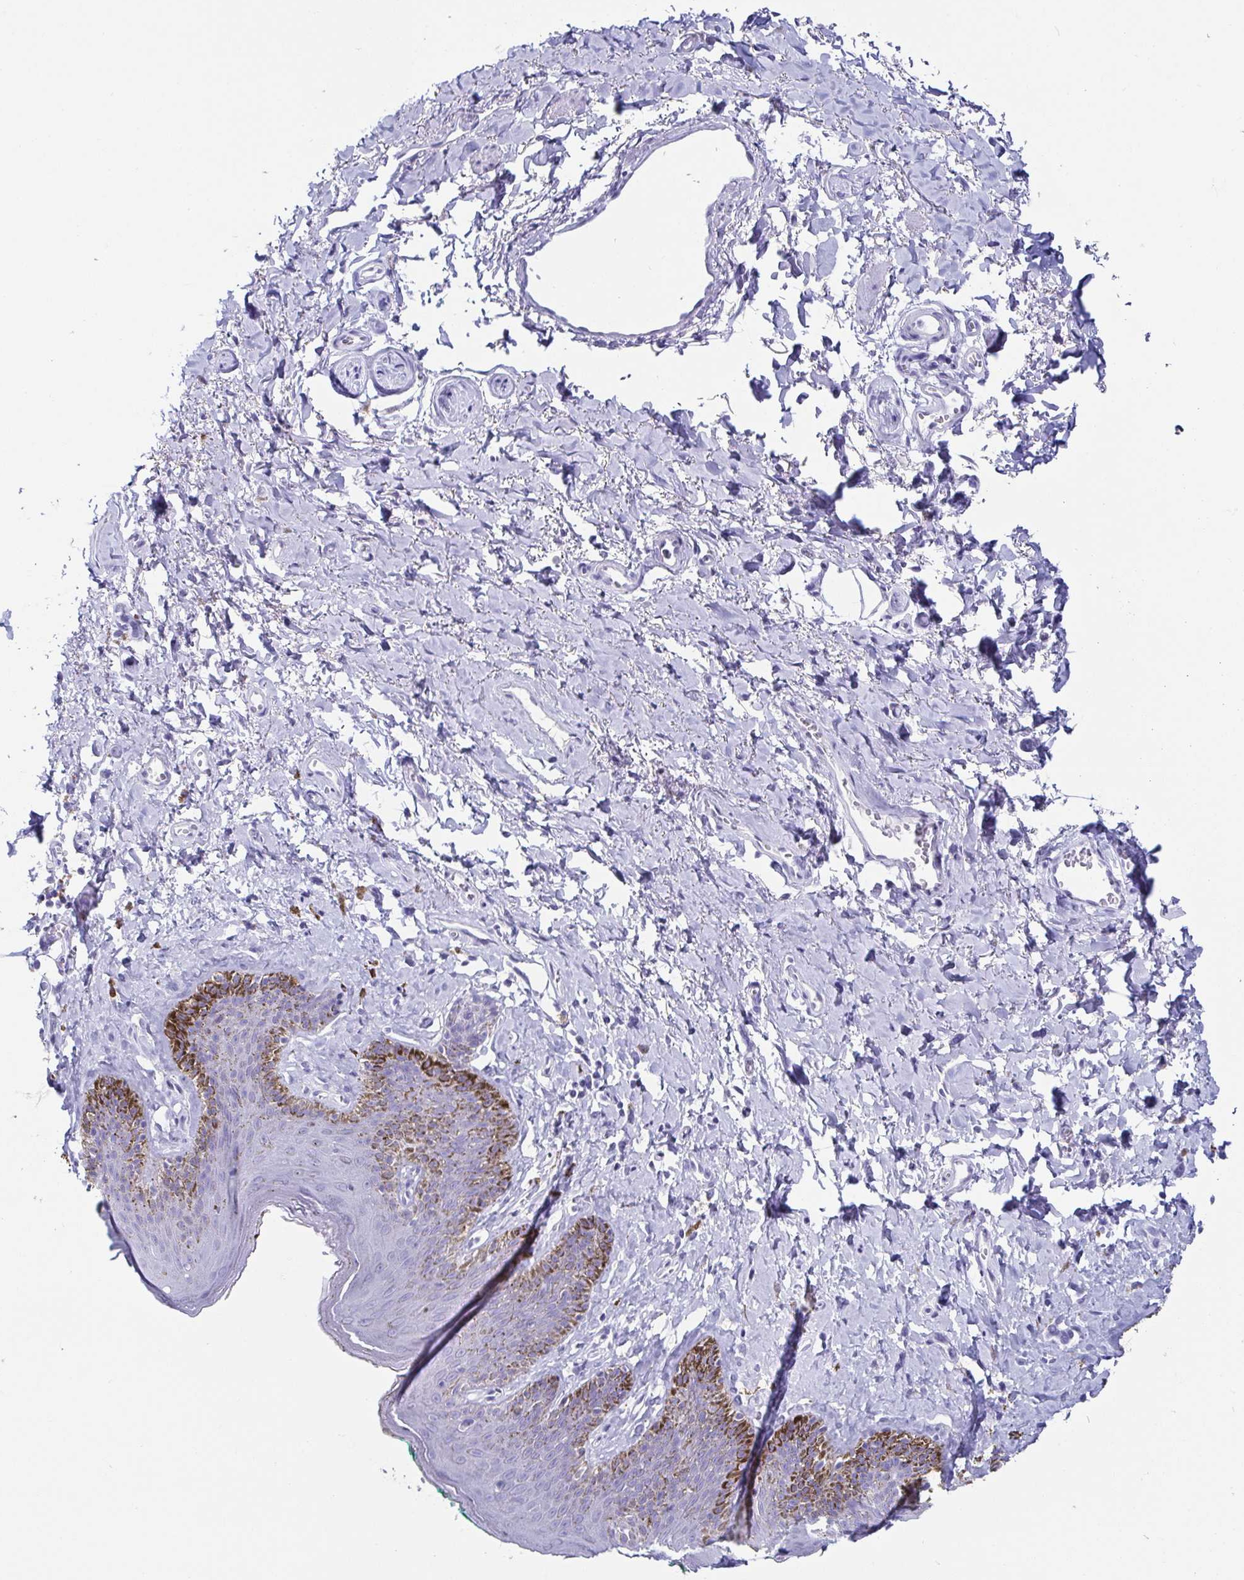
{"staining": {"intensity": "moderate", "quantity": "<25%", "location": "cytoplasmic/membranous"}, "tissue": "skin", "cell_type": "Epidermal cells", "image_type": "normal", "snomed": [{"axis": "morphology", "description": "Normal tissue, NOS"}, {"axis": "topography", "description": "Vulva"}, {"axis": "topography", "description": "Peripheral nerve tissue"}], "caption": "Brown immunohistochemical staining in benign human skin demonstrates moderate cytoplasmic/membranous expression in about <25% of epidermal cells. Nuclei are stained in blue.", "gene": "CD164L2", "patient": {"sex": "female", "age": 66}}